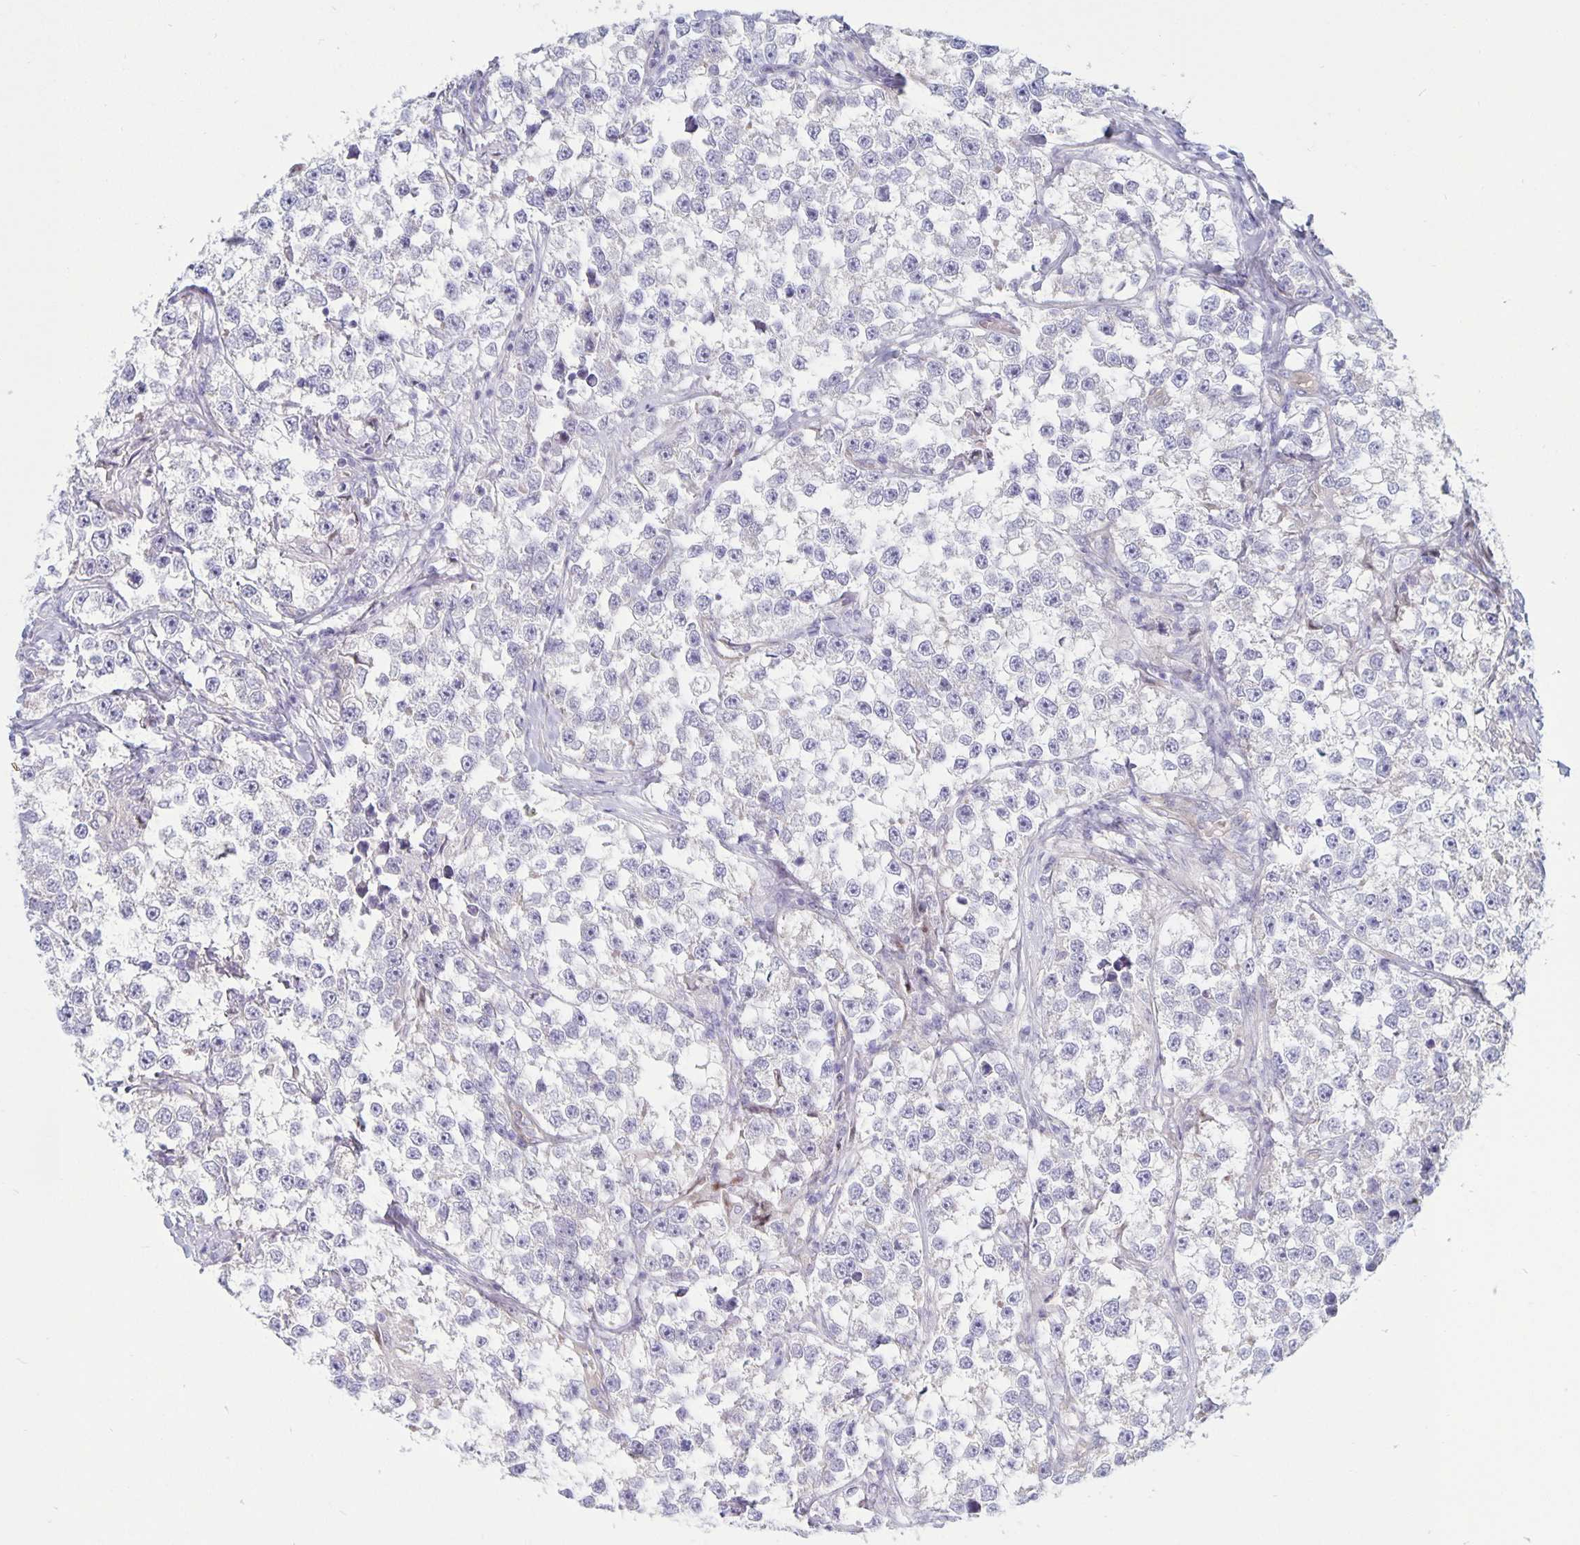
{"staining": {"intensity": "negative", "quantity": "none", "location": "none"}, "tissue": "testis cancer", "cell_type": "Tumor cells", "image_type": "cancer", "snomed": [{"axis": "morphology", "description": "Seminoma, NOS"}, {"axis": "topography", "description": "Testis"}], "caption": "Testis cancer was stained to show a protein in brown. There is no significant staining in tumor cells.", "gene": "PLCB3", "patient": {"sex": "male", "age": 46}}